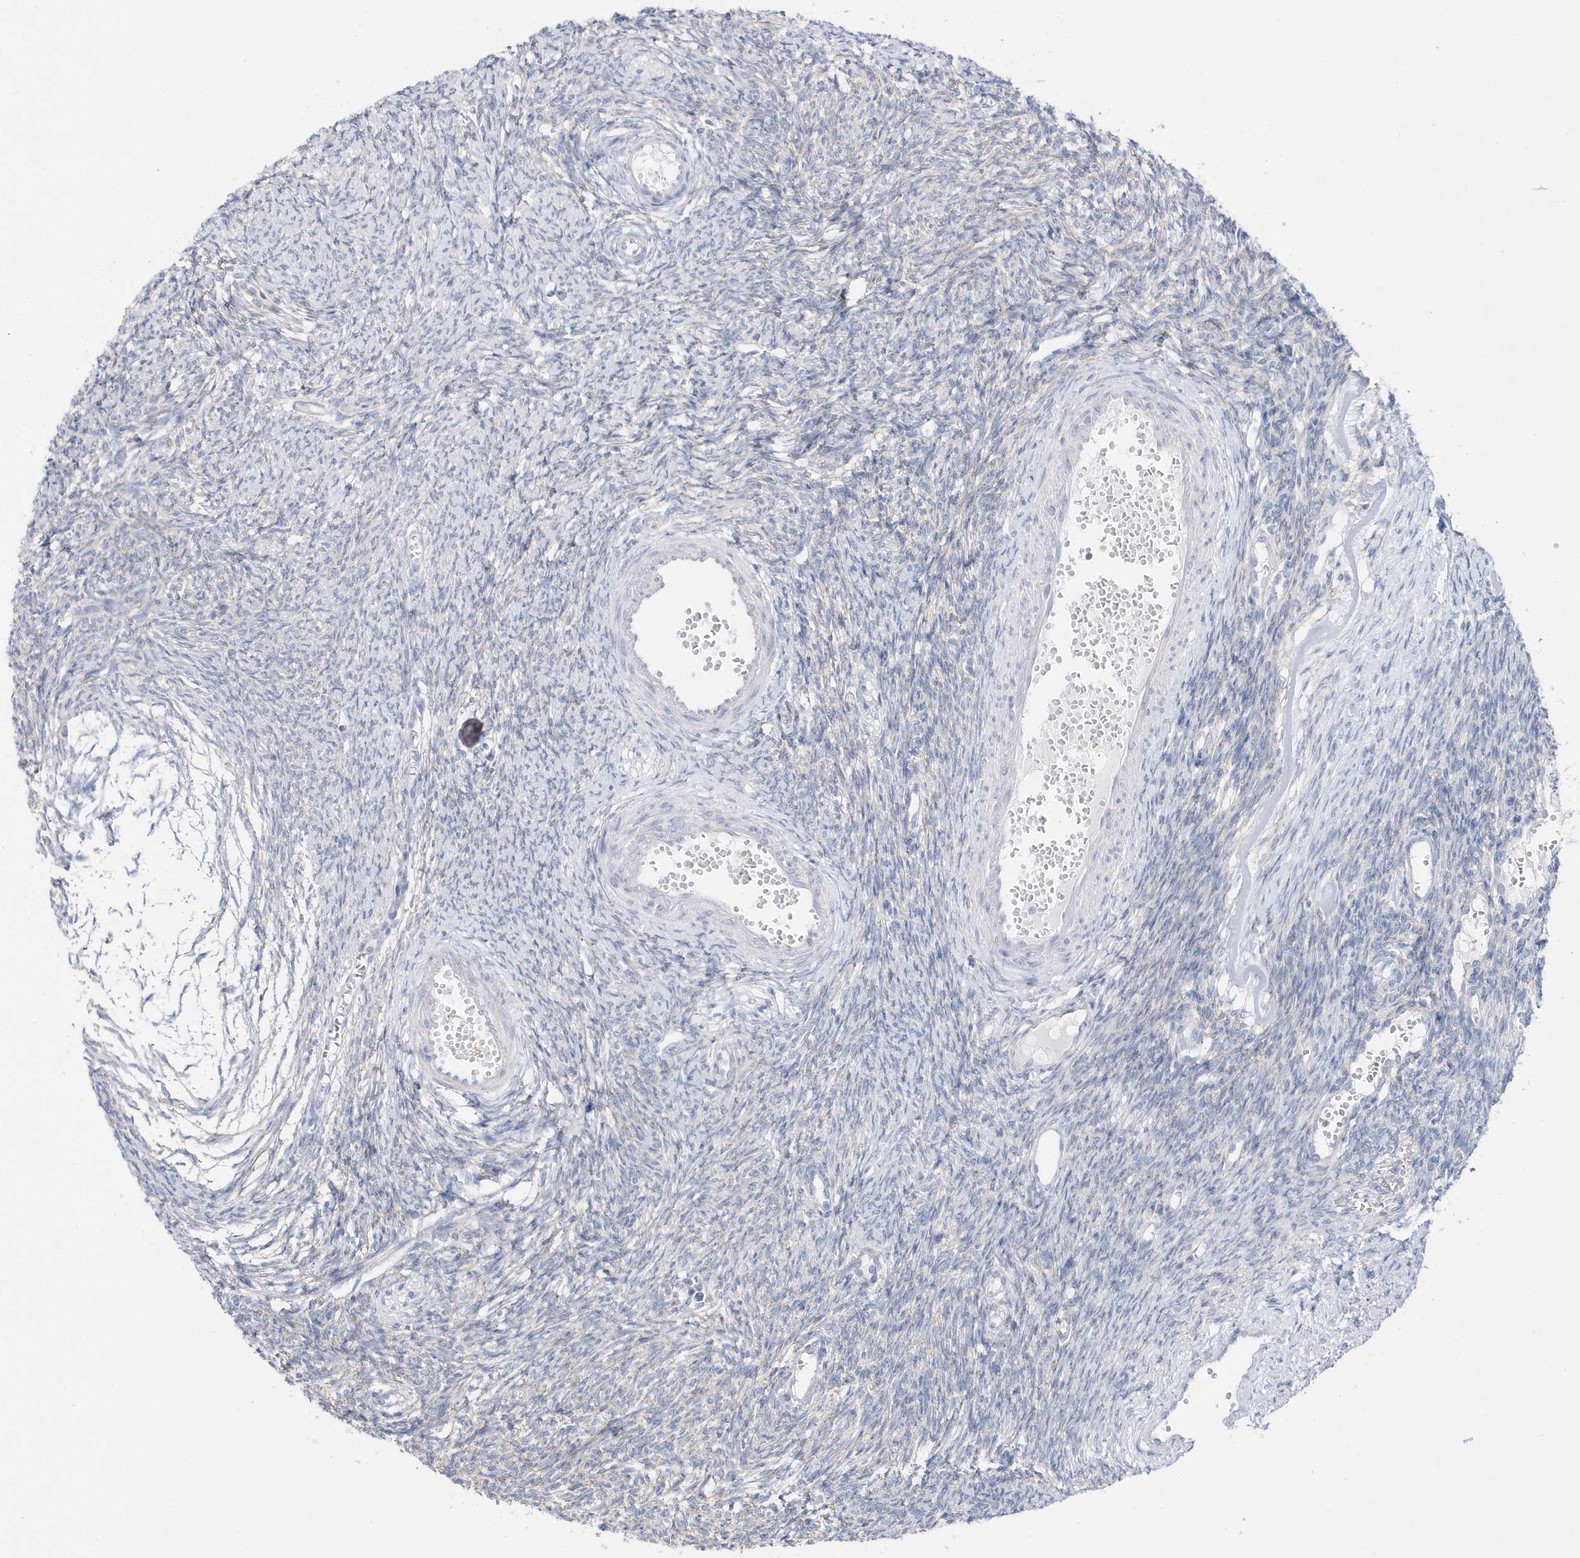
{"staining": {"intensity": "negative", "quantity": "none", "location": "none"}, "tissue": "ovary", "cell_type": "Ovarian stroma cells", "image_type": "normal", "snomed": [{"axis": "morphology", "description": "Normal tissue, NOS"}, {"axis": "morphology", "description": "Cyst, NOS"}, {"axis": "topography", "description": "Ovary"}], "caption": "Ovary was stained to show a protein in brown. There is no significant staining in ovarian stroma cells. (DAB (3,3'-diaminobenzidine) immunohistochemistry, high magnification).", "gene": "TMCO6", "patient": {"sex": "female", "age": 33}}